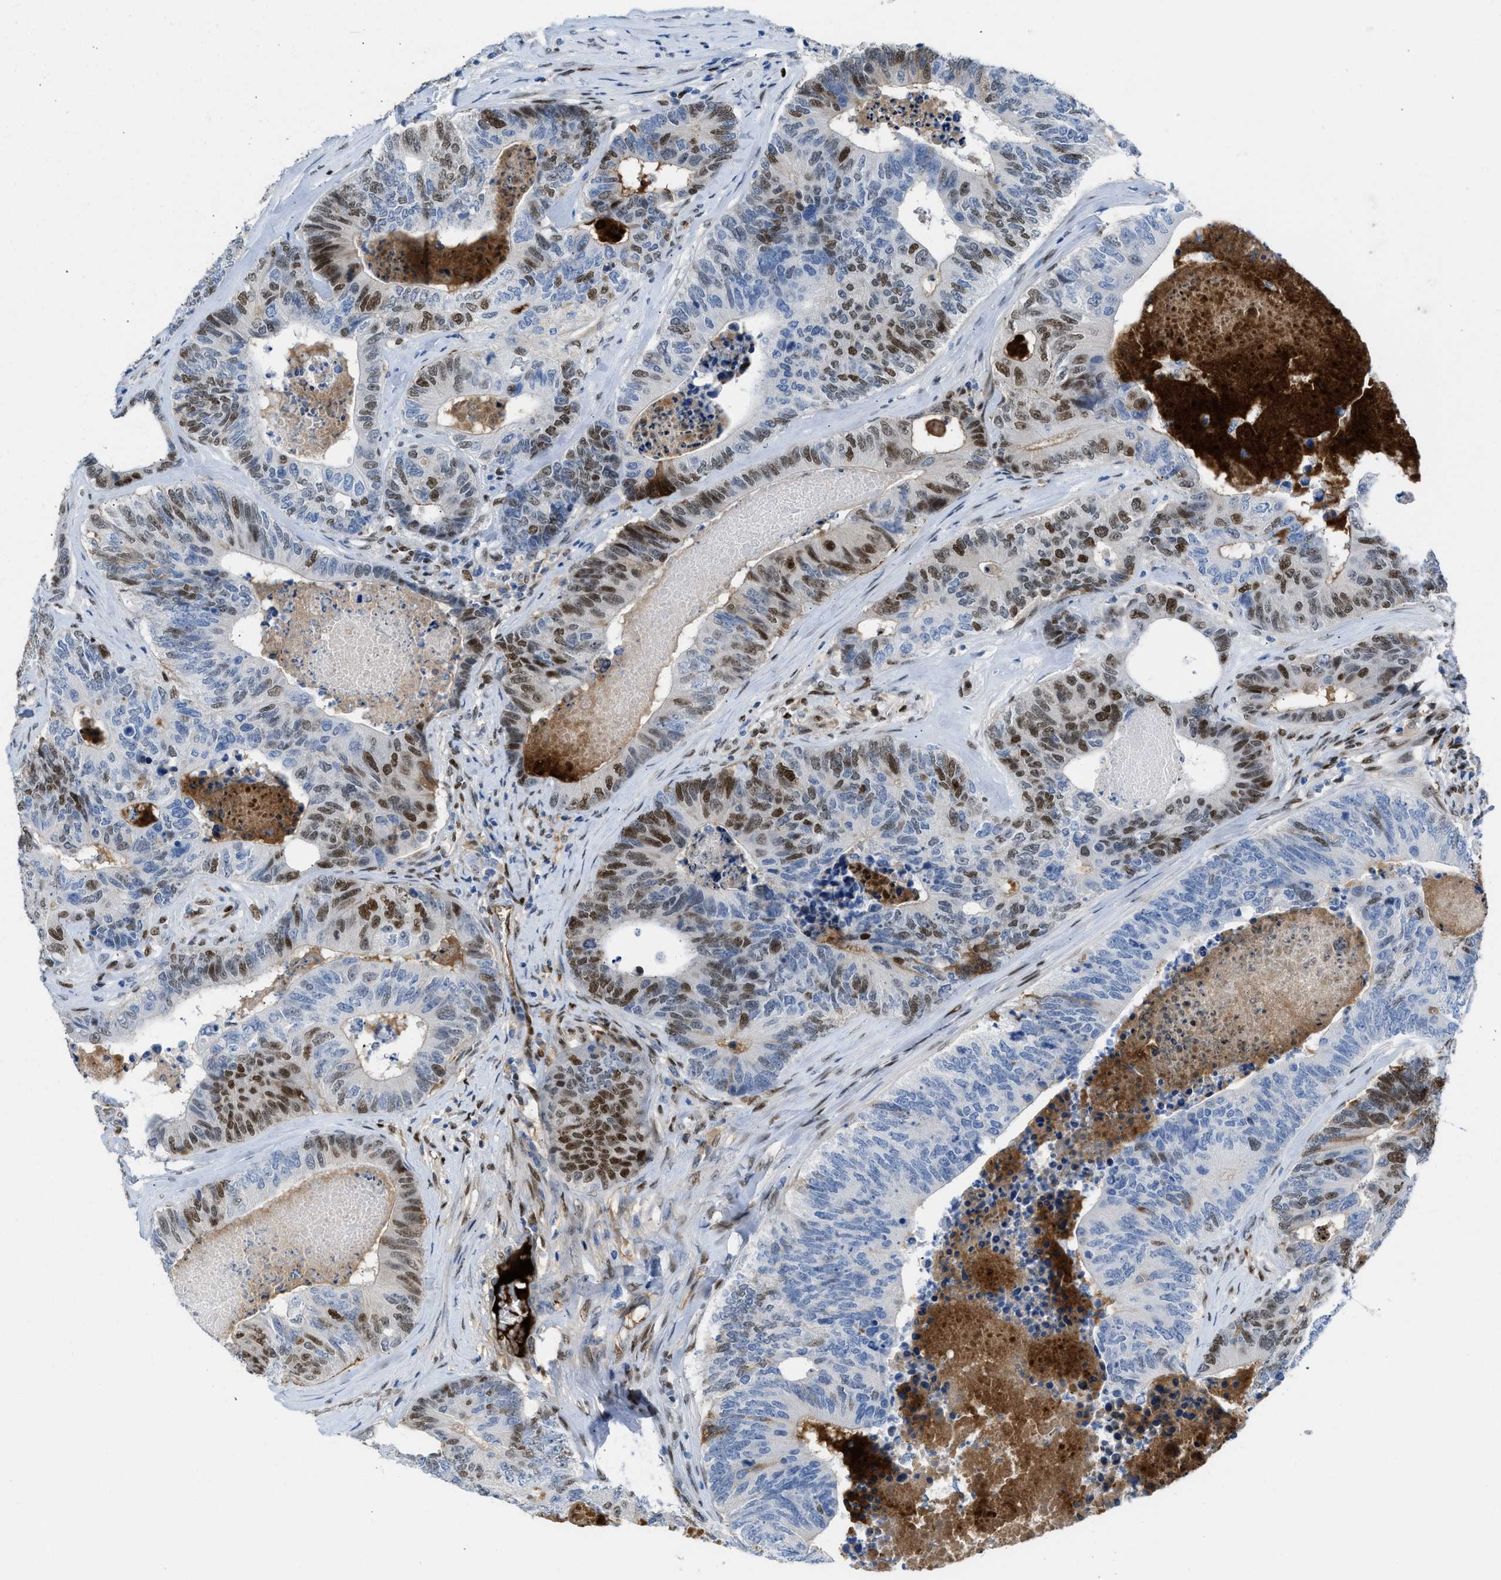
{"staining": {"intensity": "moderate", "quantity": "25%-75%", "location": "nuclear"}, "tissue": "colorectal cancer", "cell_type": "Tumor cells", "image_type": "cancer", "snomed": [{"axis": "morphology", "description": "Adenocarcinoma, NOS"}, {"axis": "topography", "description": "Colon"}], "caption": "There is medium levels of moderate nuclear staining in tumor cells of adenocarcinoma (colorectal), as demonstrated by immunohistochemical staining (brown color).", "gene": "LEF1", "patient": {"sex": "female", "age": 67}}